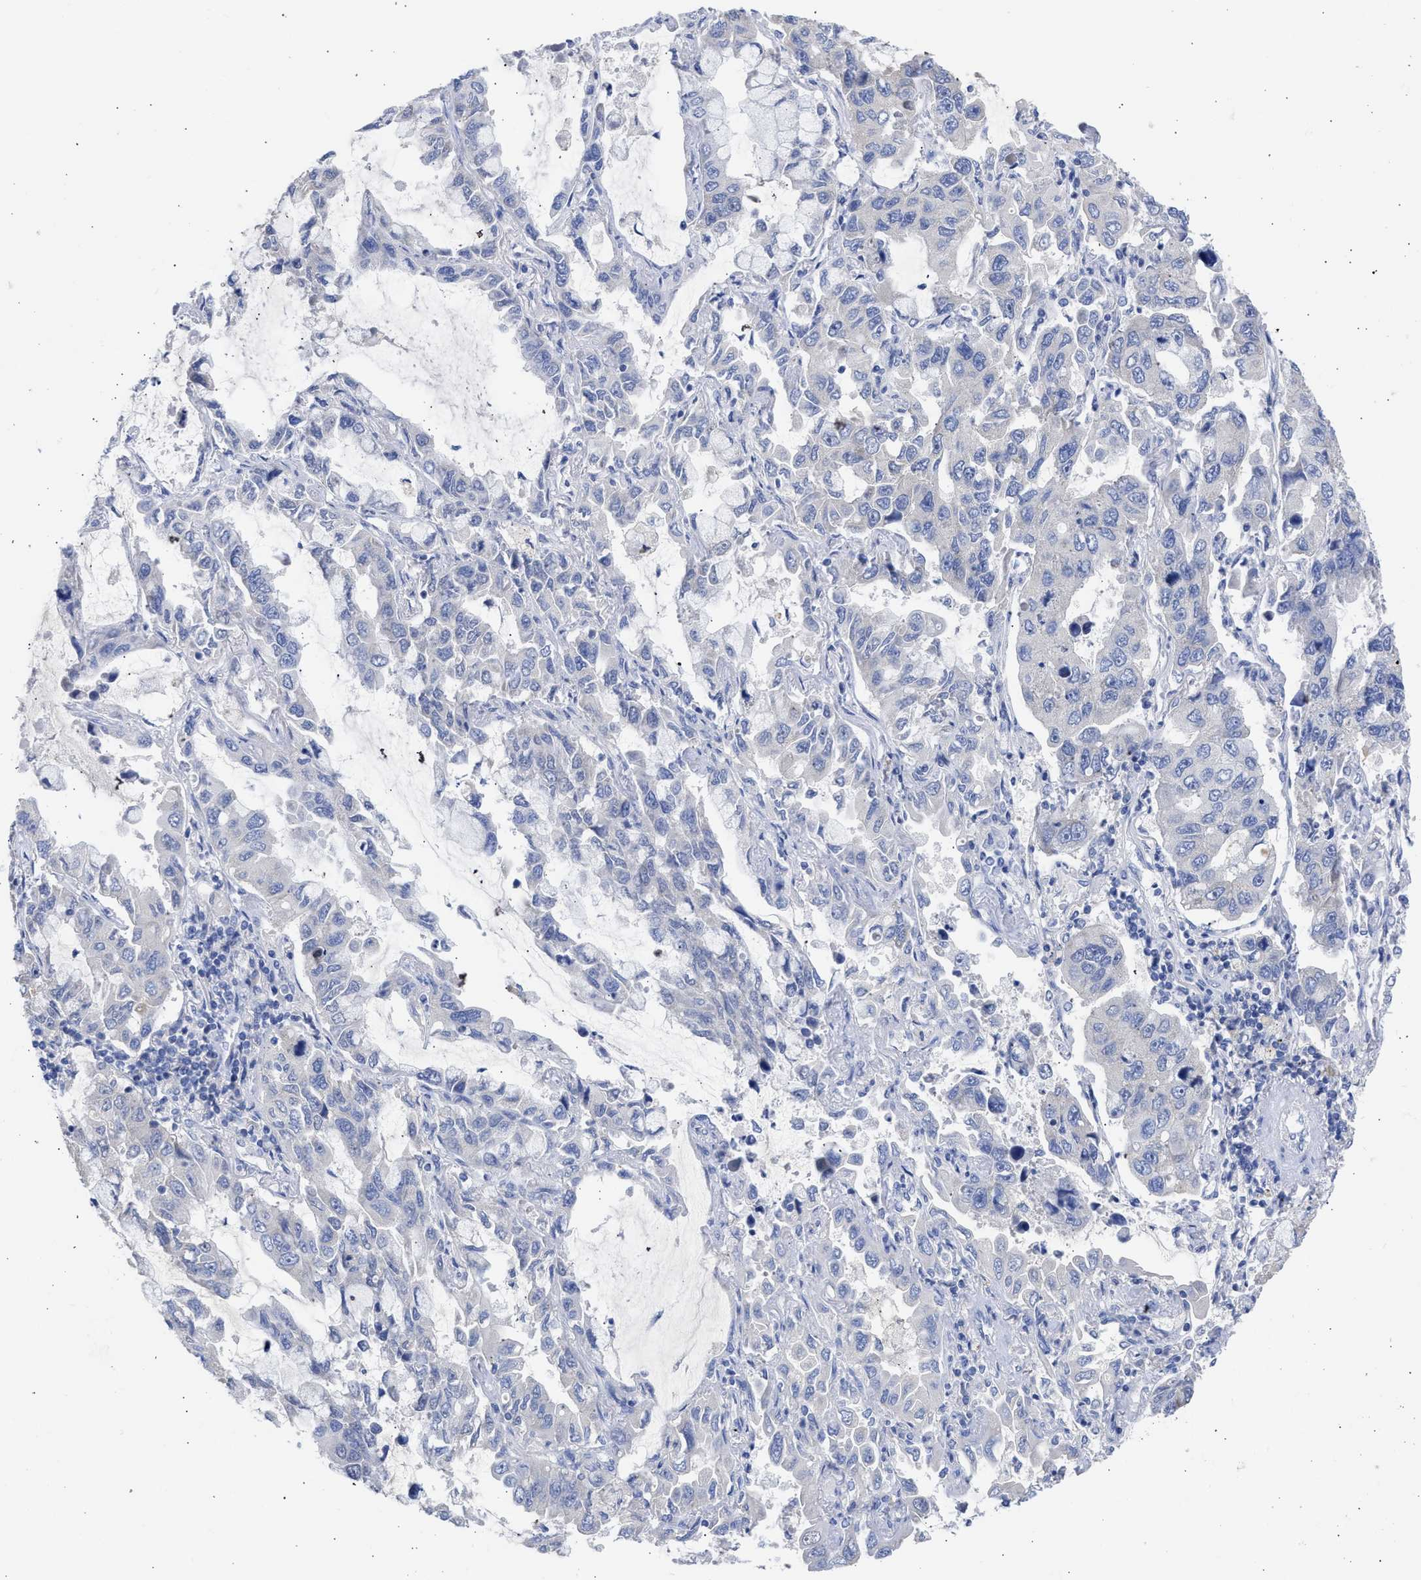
{"staining": {"intensity": "negative", "quantity": "none", "location": "none"}, "tissue": "lung cancer", "cell_type": "Tumor cells", "image_type": "cancer", "snomed": [{"axis": "morphology", "description": "Adenocarcinoma, NOS"}, {"axis": "topography", "description": "Lung"}], "caption": "Immunohistochemistry (IHC) of lung adenocarcinoma demonstrates no staining in tumor cells.", "gene": "RSPH1", "patient": {"sex": "male", "age": 64}}